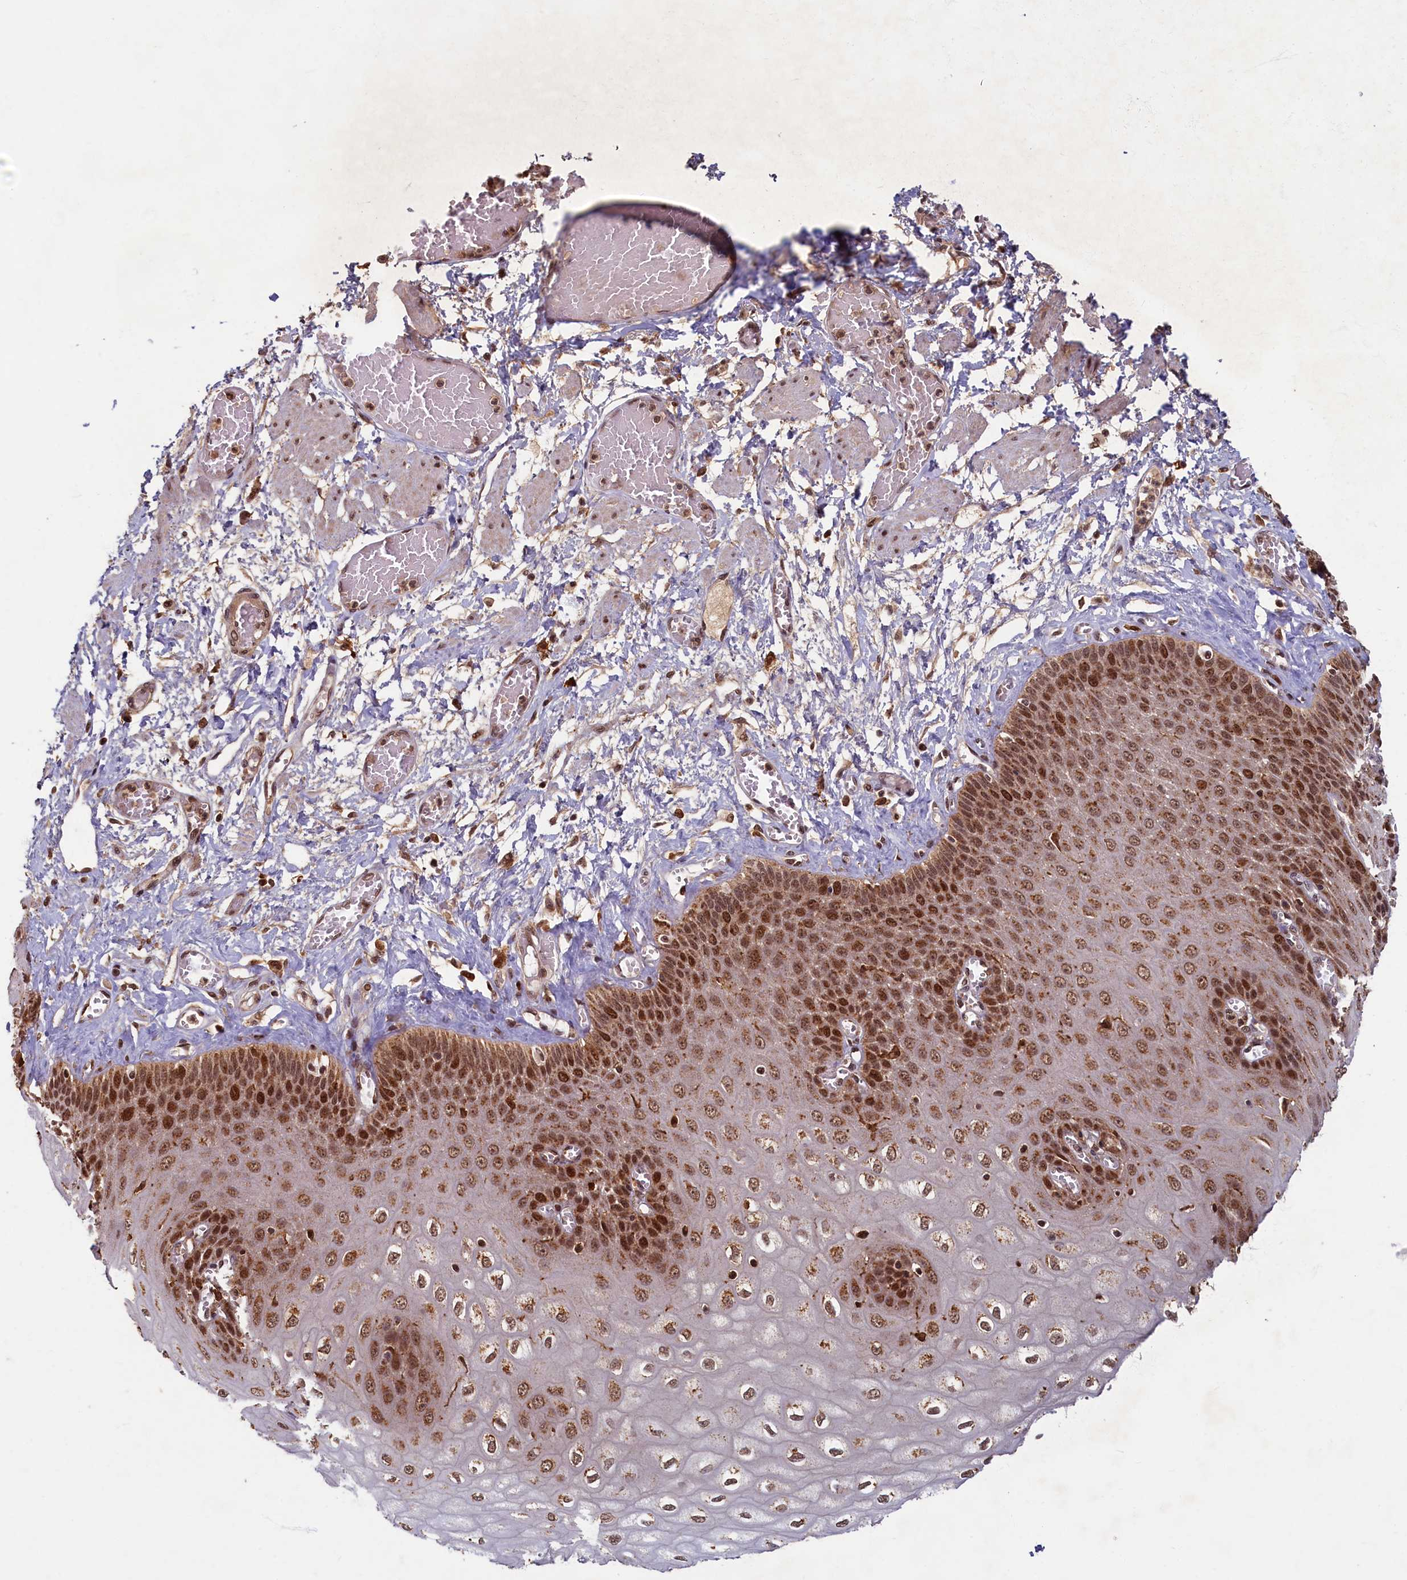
{"staining": {"intensity": "strong", "quantity": ">75%", "location": "cytoplasmic/membranous,nuclear"}, "tissue": "esophagus", "cell_type": "Squamous epithelial cells", "image_type": "normal", "snomed": [{"axis": "morphology", "description": "Normal tissue, NOS"}, {"axis": "topography", "description": "Esophagus"}], "caption": "This is an image of immunohistochemistry staining of unremarkable esophagus, which shows strong expression in the cytoplasmic/membranous,nuclear of squamous epithelial cells.", "gene": "BRCA1", "patient": {"sex": "male", "age": 60}}